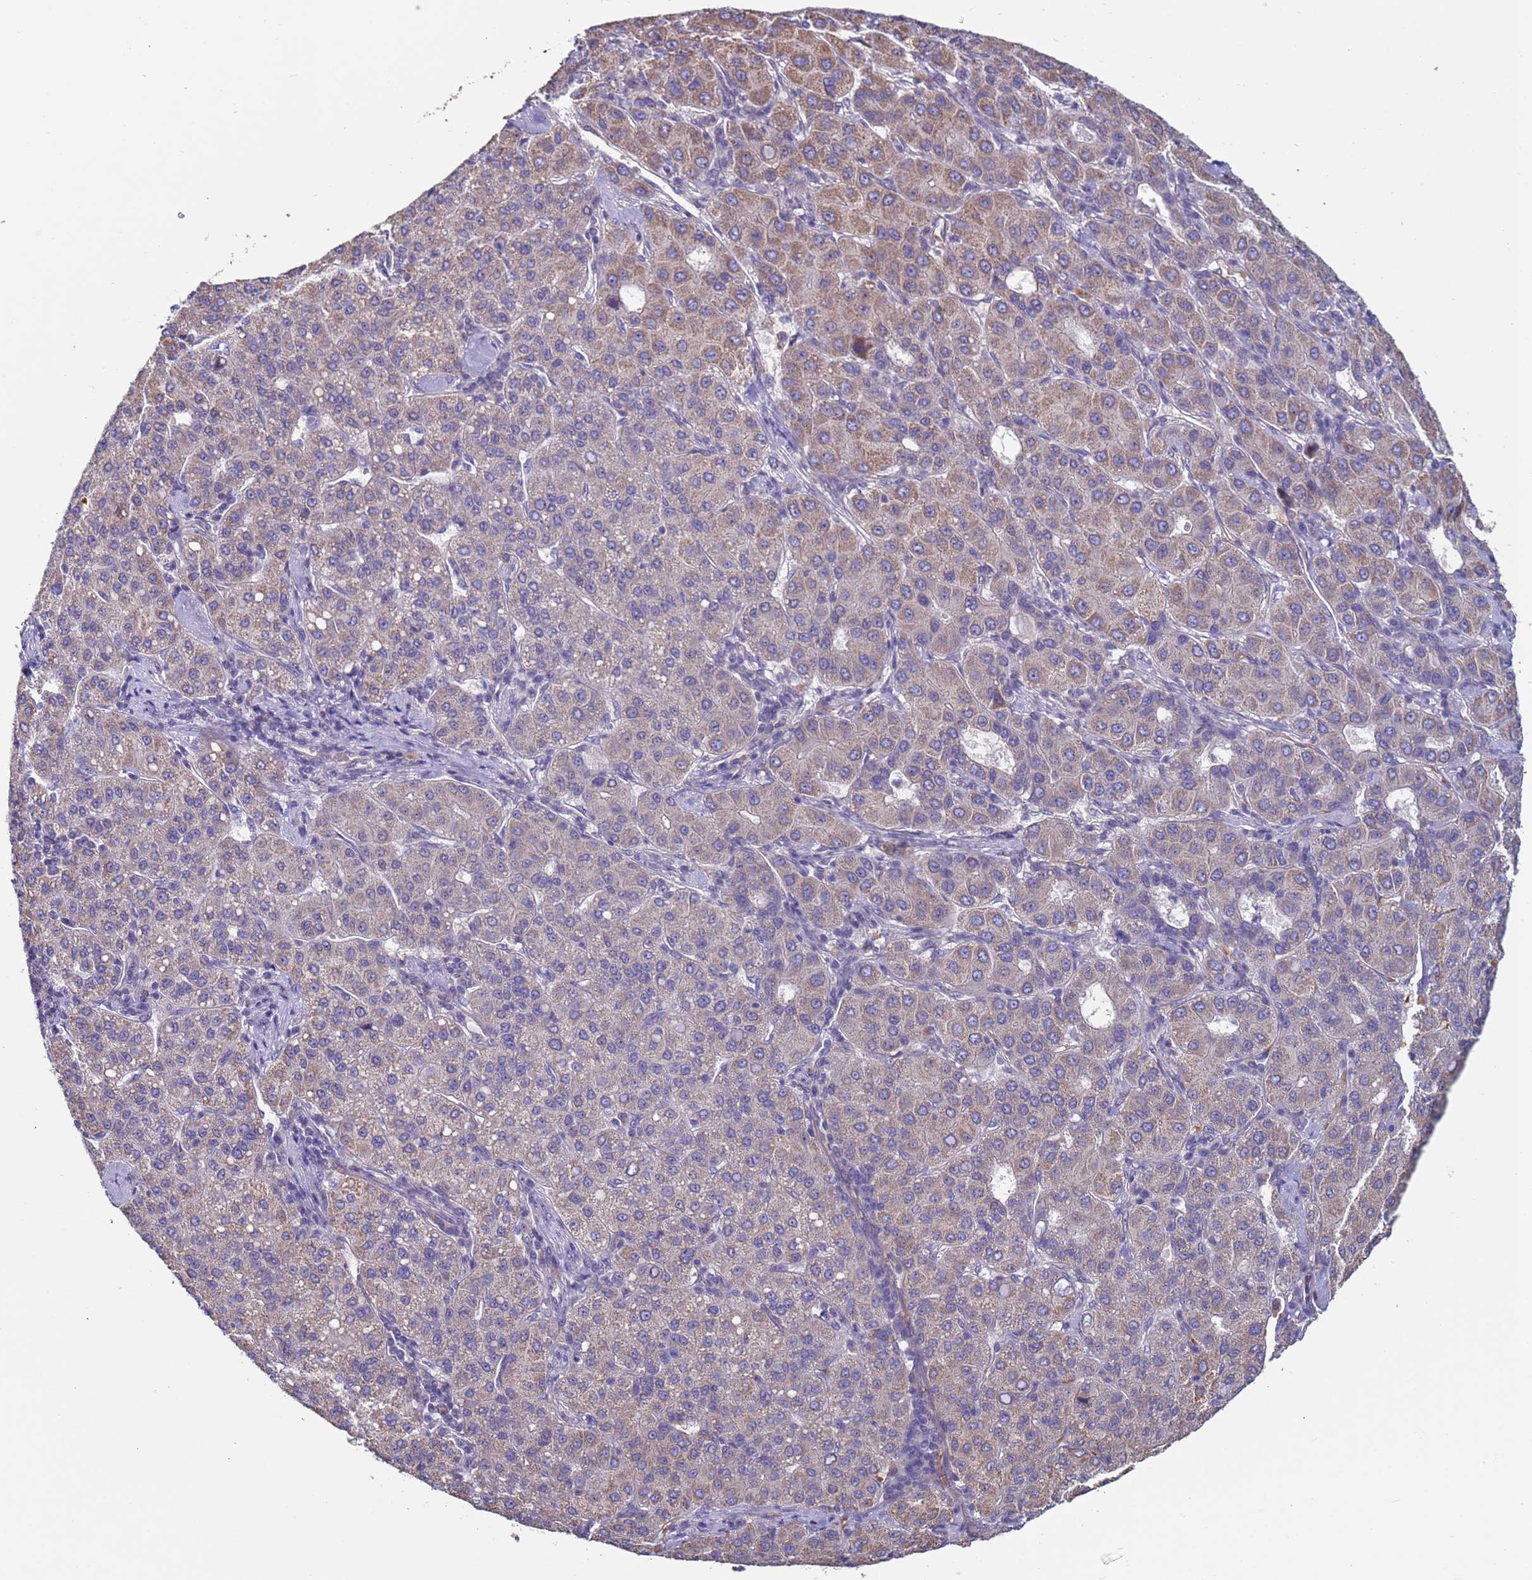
{"staining": {"intensity": "weak", "quantity": "25%-75%", "location": "cytoplasmic/membranous"}, "tissue": "liver cancer", "cell_type": "Tumor cells", "image_type": "cancer", "snomed": [{"axis": "morphology", "description": "Carcinoma, Hepatocellular, NOS"}, {"axis": "topography", "description": "Liver"}], "caption": "Immunohistochemical staining of human hepatocellular carcinoma (liver) reveals low levels of weak cytoplasmic/membranous protein expression in approximately 25%-75% of tumor cells. (Brightfield microscopy of DAB IHC at high magnification).", "gene": "CLHC1", "patient": {"sex": "male", "age": 65}}